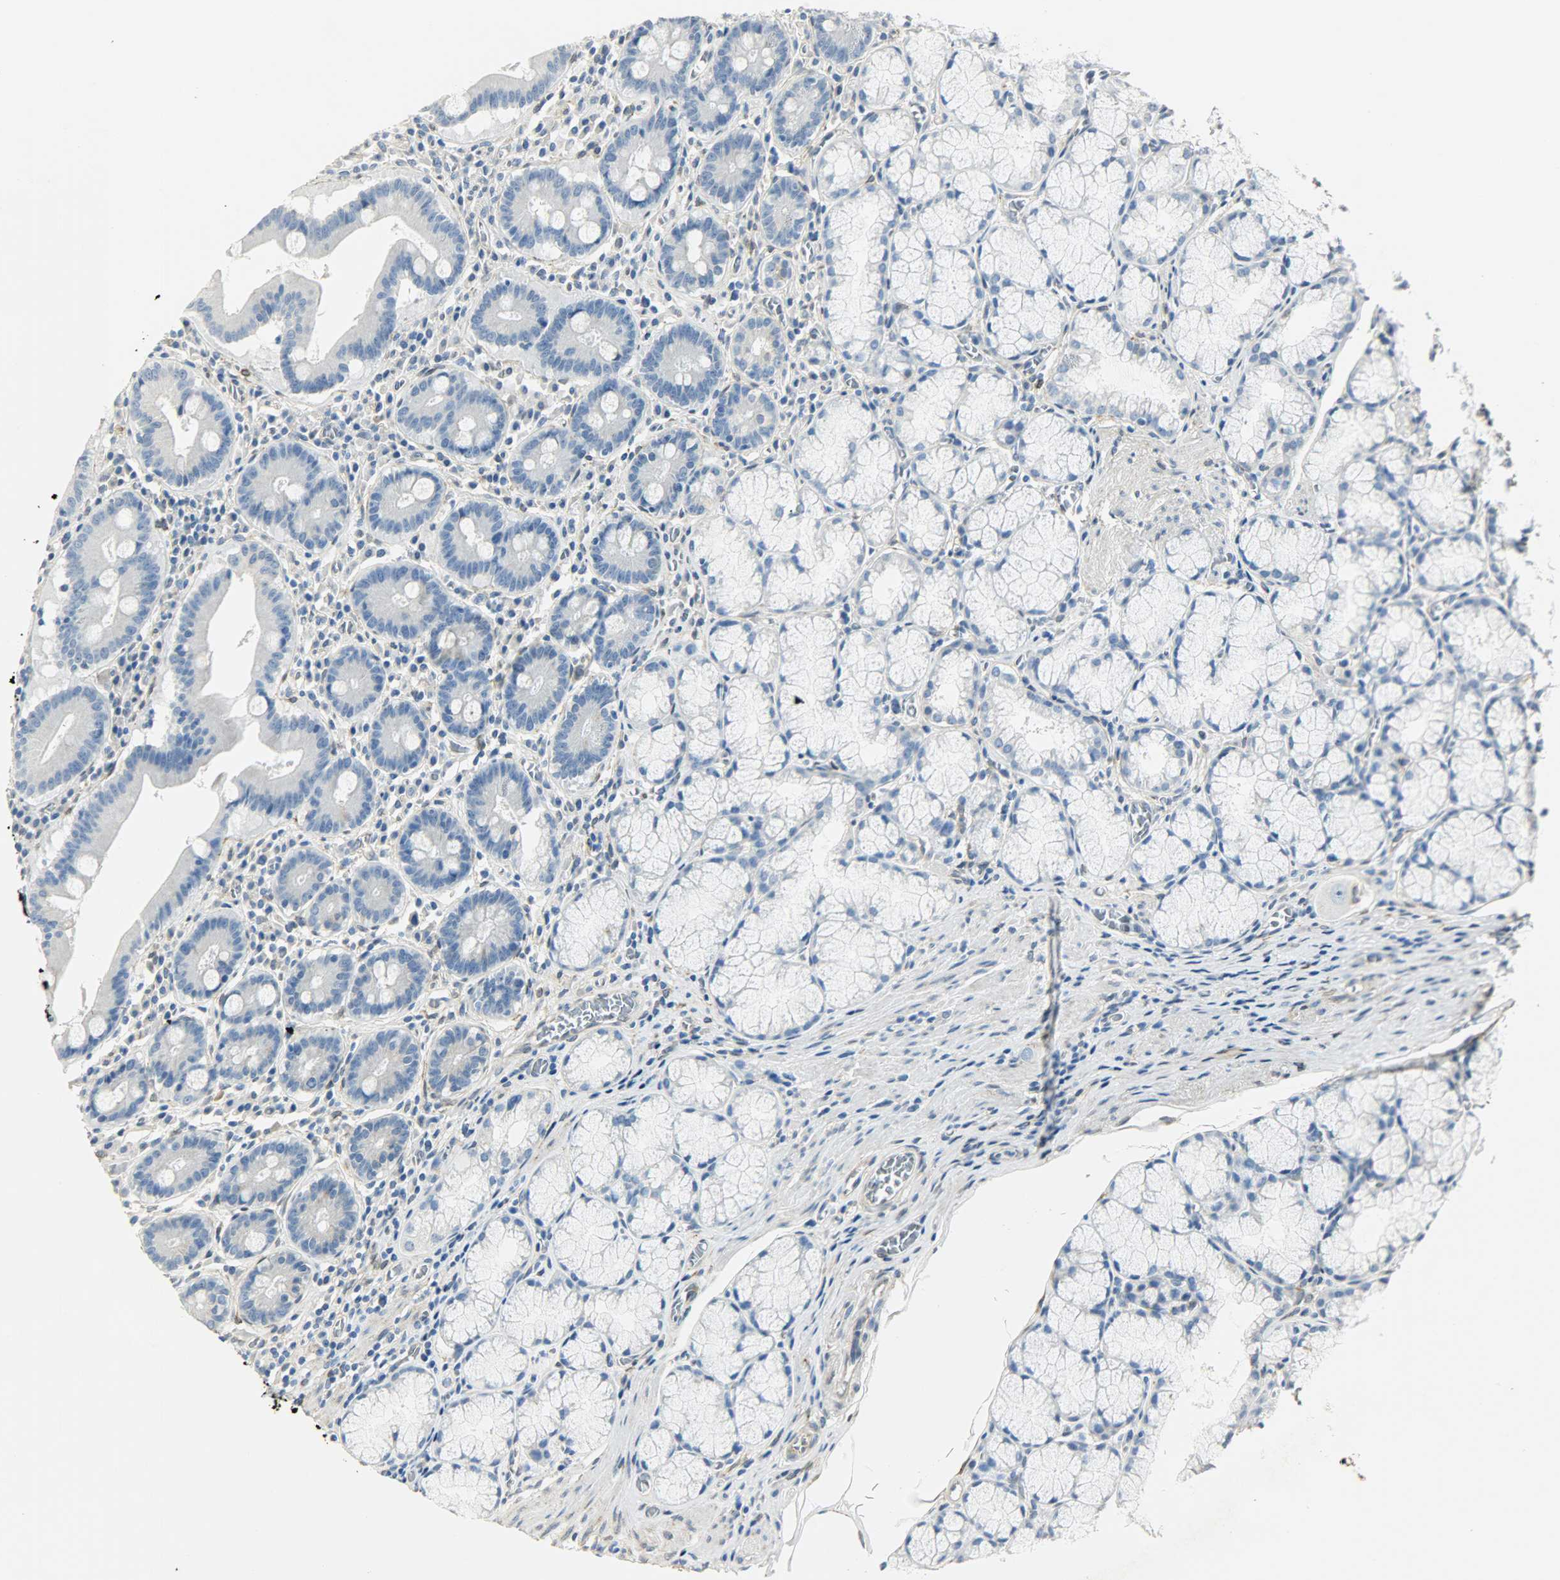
{"staining": {"intensity": "negative", "quantity": "none", "location": "none"}, "tissue": "stomach", "cell_type": "Glandular cells", "image_type": "normal", "snomed": [{"axis": "morphology", "description": "Normal tissue, NOS"}, {"axis": "topography", "description": "Stomach, lower"}], "caption": "The image reveals no significant expression in glandular cells of stomach. Brightfield microscopy of IHC stained with DAB (3,3'-diaminobenzidine) (brown) and hematoxylin (blue), captured at high magnification.", "gene": "PKD2", "patient": {"sex": "male", "age": 56}}